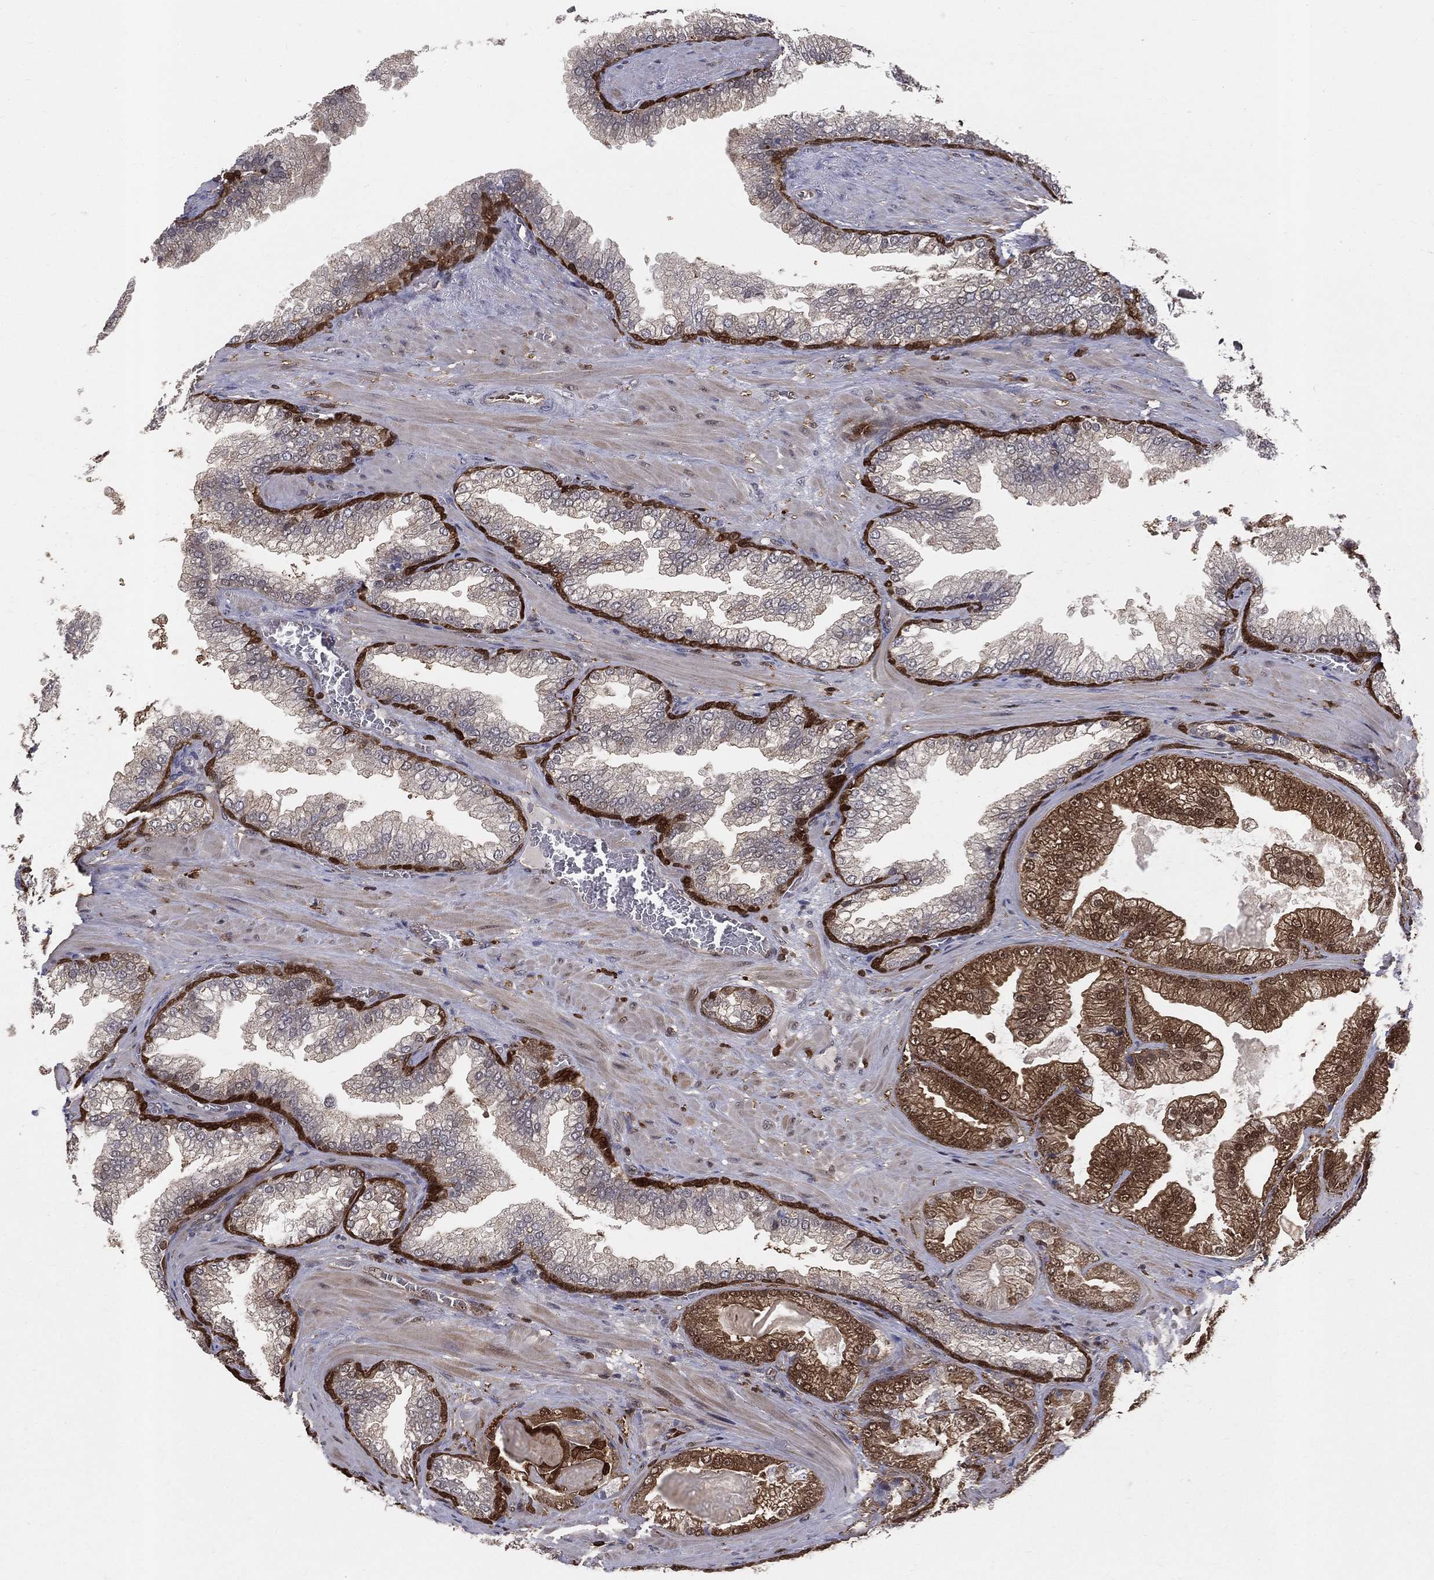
{"staining": {"intensity": "moderate", "quantity": "25%-75%", "location": "cytoplasmic/membranous"}, "tissue": "prostate cancer", "cell_type": "Tumor cells", "image_type": "cancer", "snomed": [{"axis": "morphology", "description": "Adenocarcinoma, Low grade"}, {"axis": "topography", "description": "Prostate"}], "caption": "Adenocarcinoma (low-grade) (prostate) stained with a brown dye shows moderate cytoplasmic/membranous positive positivity in approximately 25%-75% of tumor cells.", "gene": "ENO1", "patient": {"sex": "male", "age": 57}}